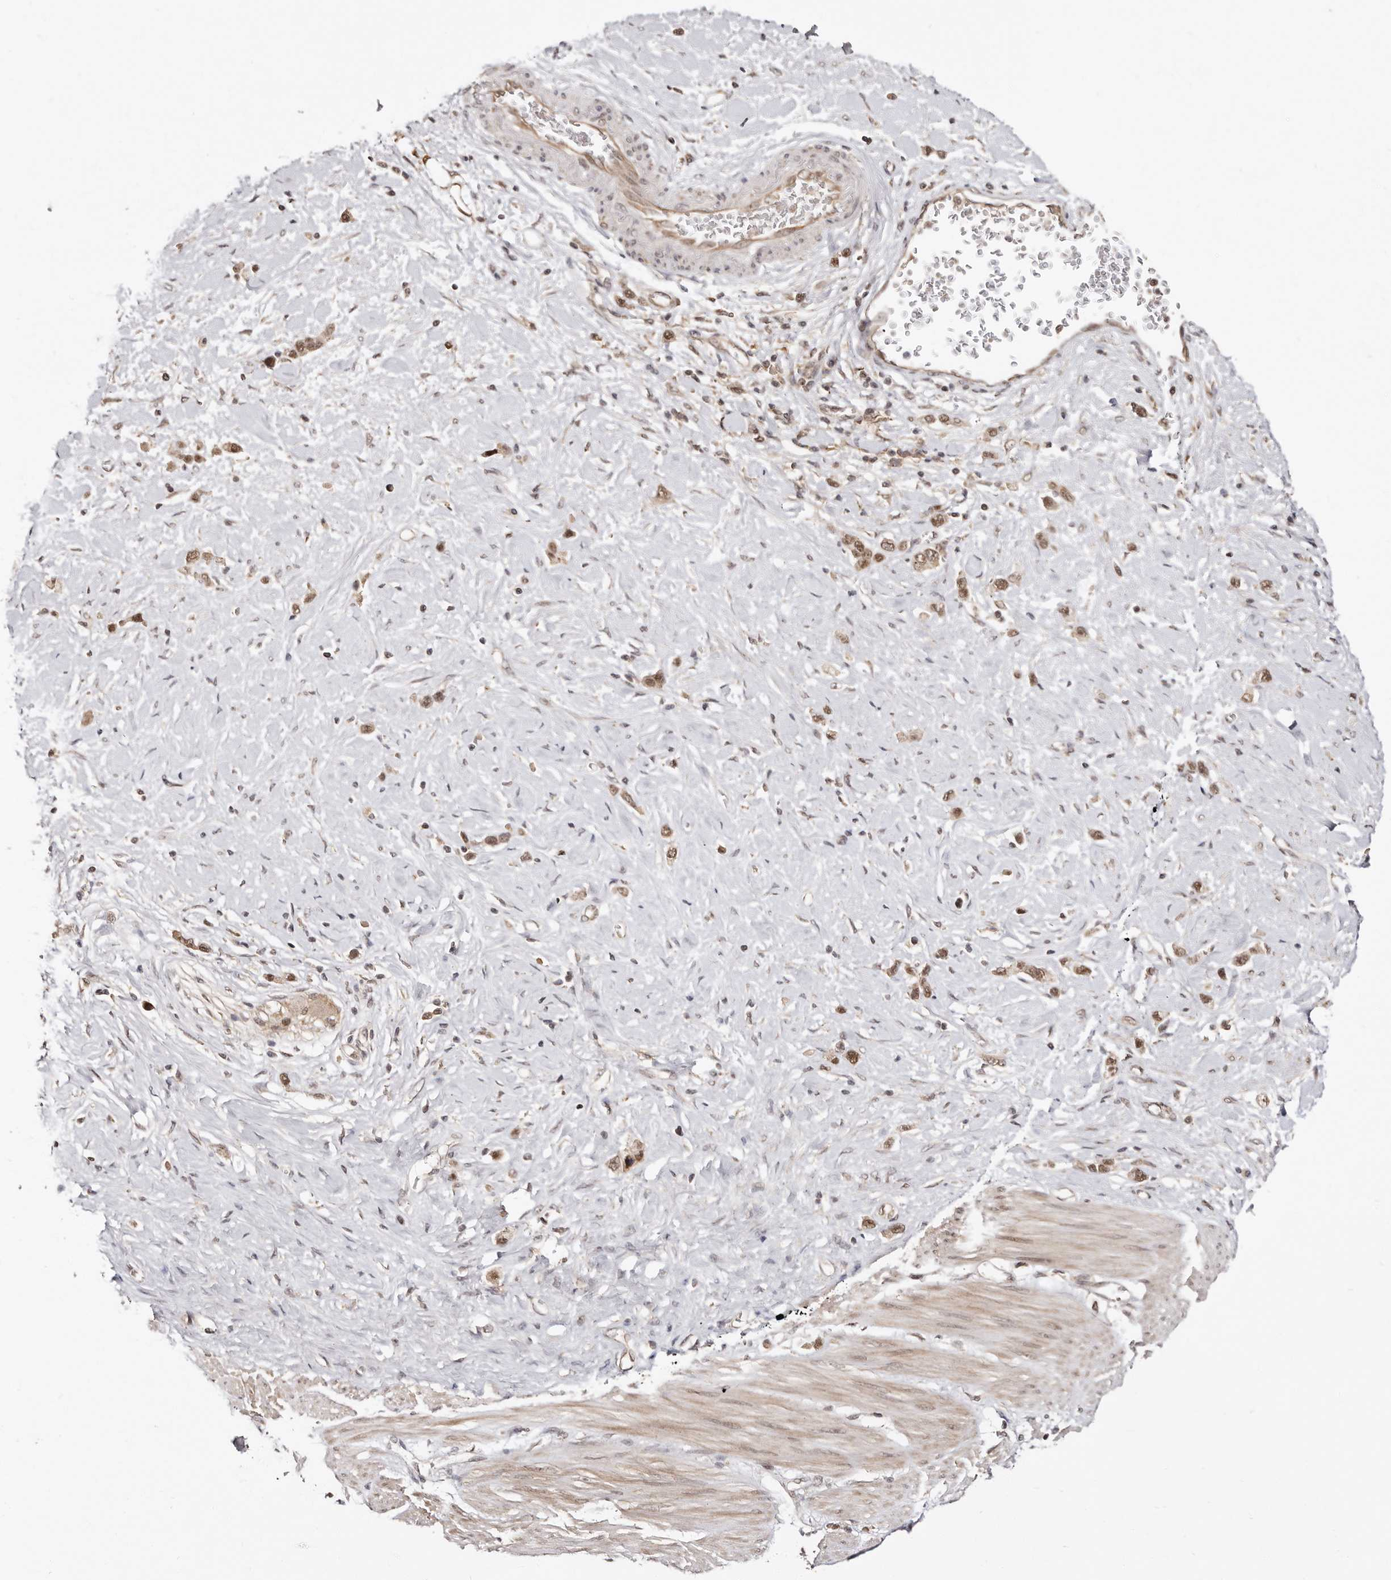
{"staining": {"intensity": "moderate", "quantity": ">75%", "location": "nuclear"}, "tissue": "stomach cancer", "cell_type": "Tumor cells", "image_type": "cancer", "snomed": [{"axis": "morphology", "description": "Adenocarcinoma, NOS"}, {"axis": "topography", "description": "Stomach"}], "caption": "Stomach adenocarcinoma stained with DAB immunohistochemistry shows medium levels of moderate nuclear expression in approximately >75% of tumor cells. (Brightfield microscopy of DAB IHC at high magnification).", "gene": "MED8", "patient": {"sex": "female", "age": 65}}